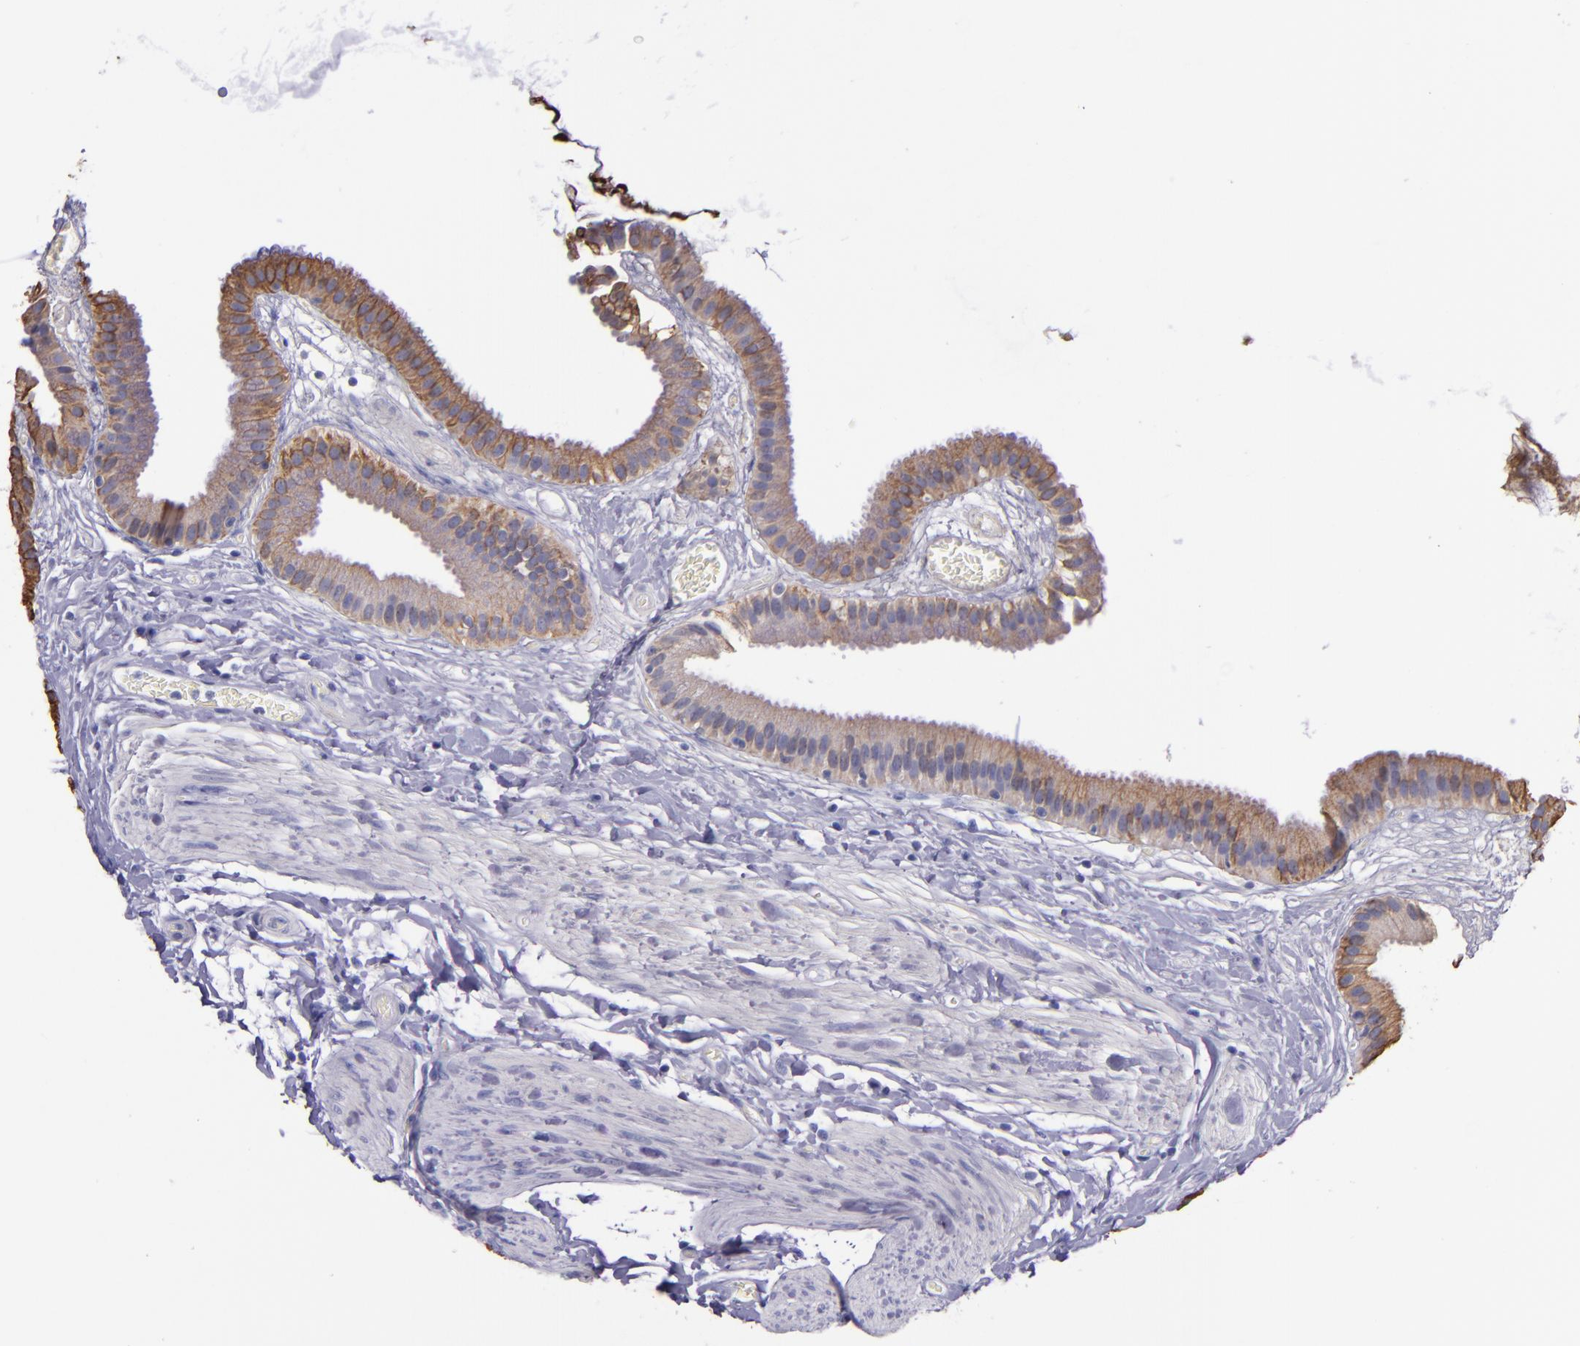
{"staining": {"intensity": "moderate", "quantity": ">75%", "location": "cytoplasmic/membranous"}, "tissue": "gallbladder", "cell_type": "Glandular cells", "image_type": "normal", "snomed": [{"axis": "morphology", "description": "Normal tissue, NOS"}, {"axis": "topography", "description": "Gallbladder"}], "caption": "A high-resolution histopathology image shows immunohistochemistry staining of unremarkable gallbladder, which shows moderate cytoplasmic/membranous positivity in about >75% of glandular cells.", "gene": "KRT4", "patient": {"sex": "female", "age": 63}}